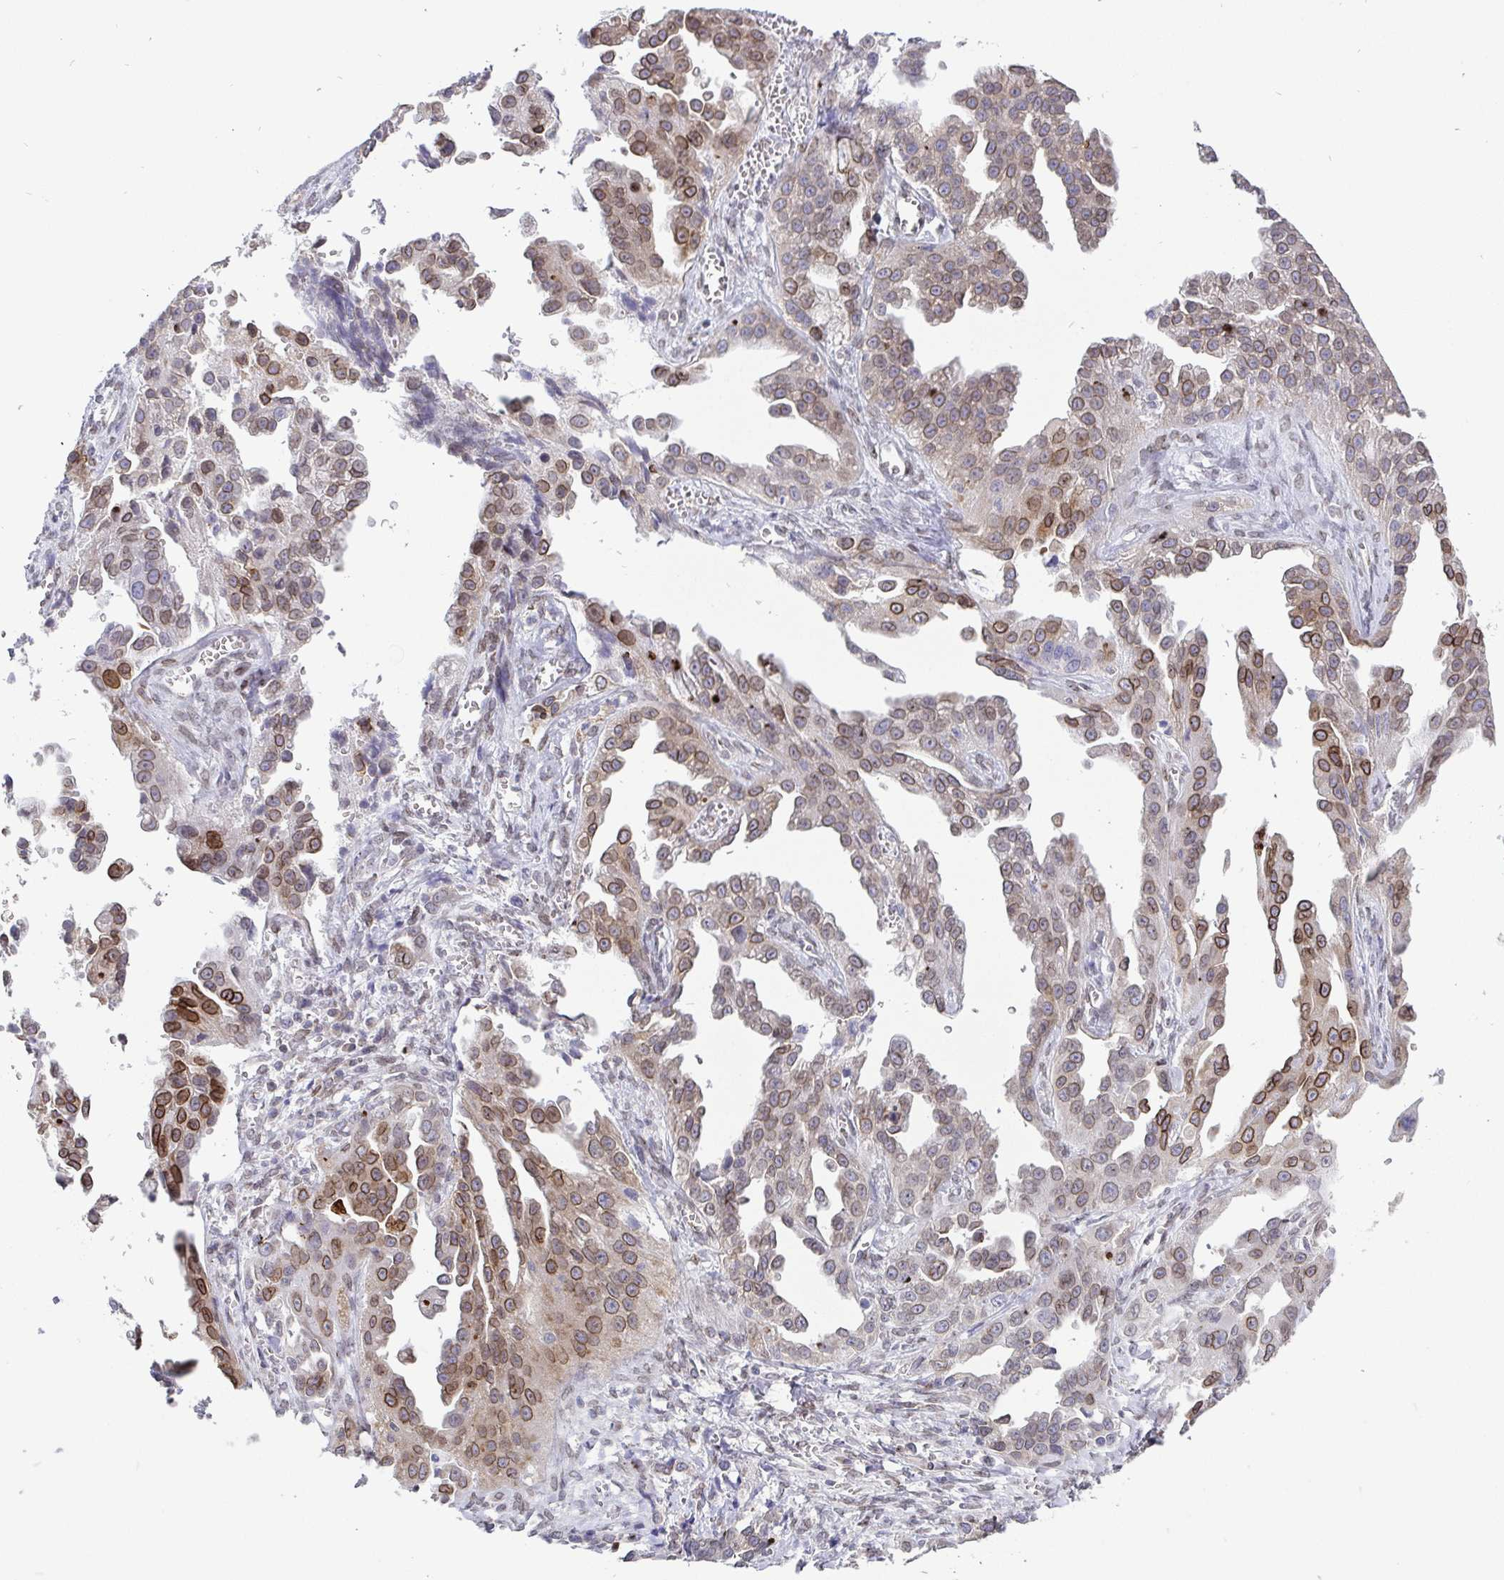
{"staining": {"intensity": "moderate", "quantity": "25%-75%", "location": "cytoplasmic/membranous,nuclear"}, "tissue": "ovarian cancer", "cell_type": "Tumor cells", "image_type": "cancer", "snomed": [{"axis": "morphology", "description": "Cystadenocarcinoma, serous, NOS"}, {"axis": "topography", "description": "Ovary"}], "caption": "Ovarian serous cystadenocarcinoma stained for a protein demonstrates moderate cytoplasmic/membranous and nuclear positivity in tumor cells.", "gene": "EMD", "patient": {"sex": "female", "age": 75}}